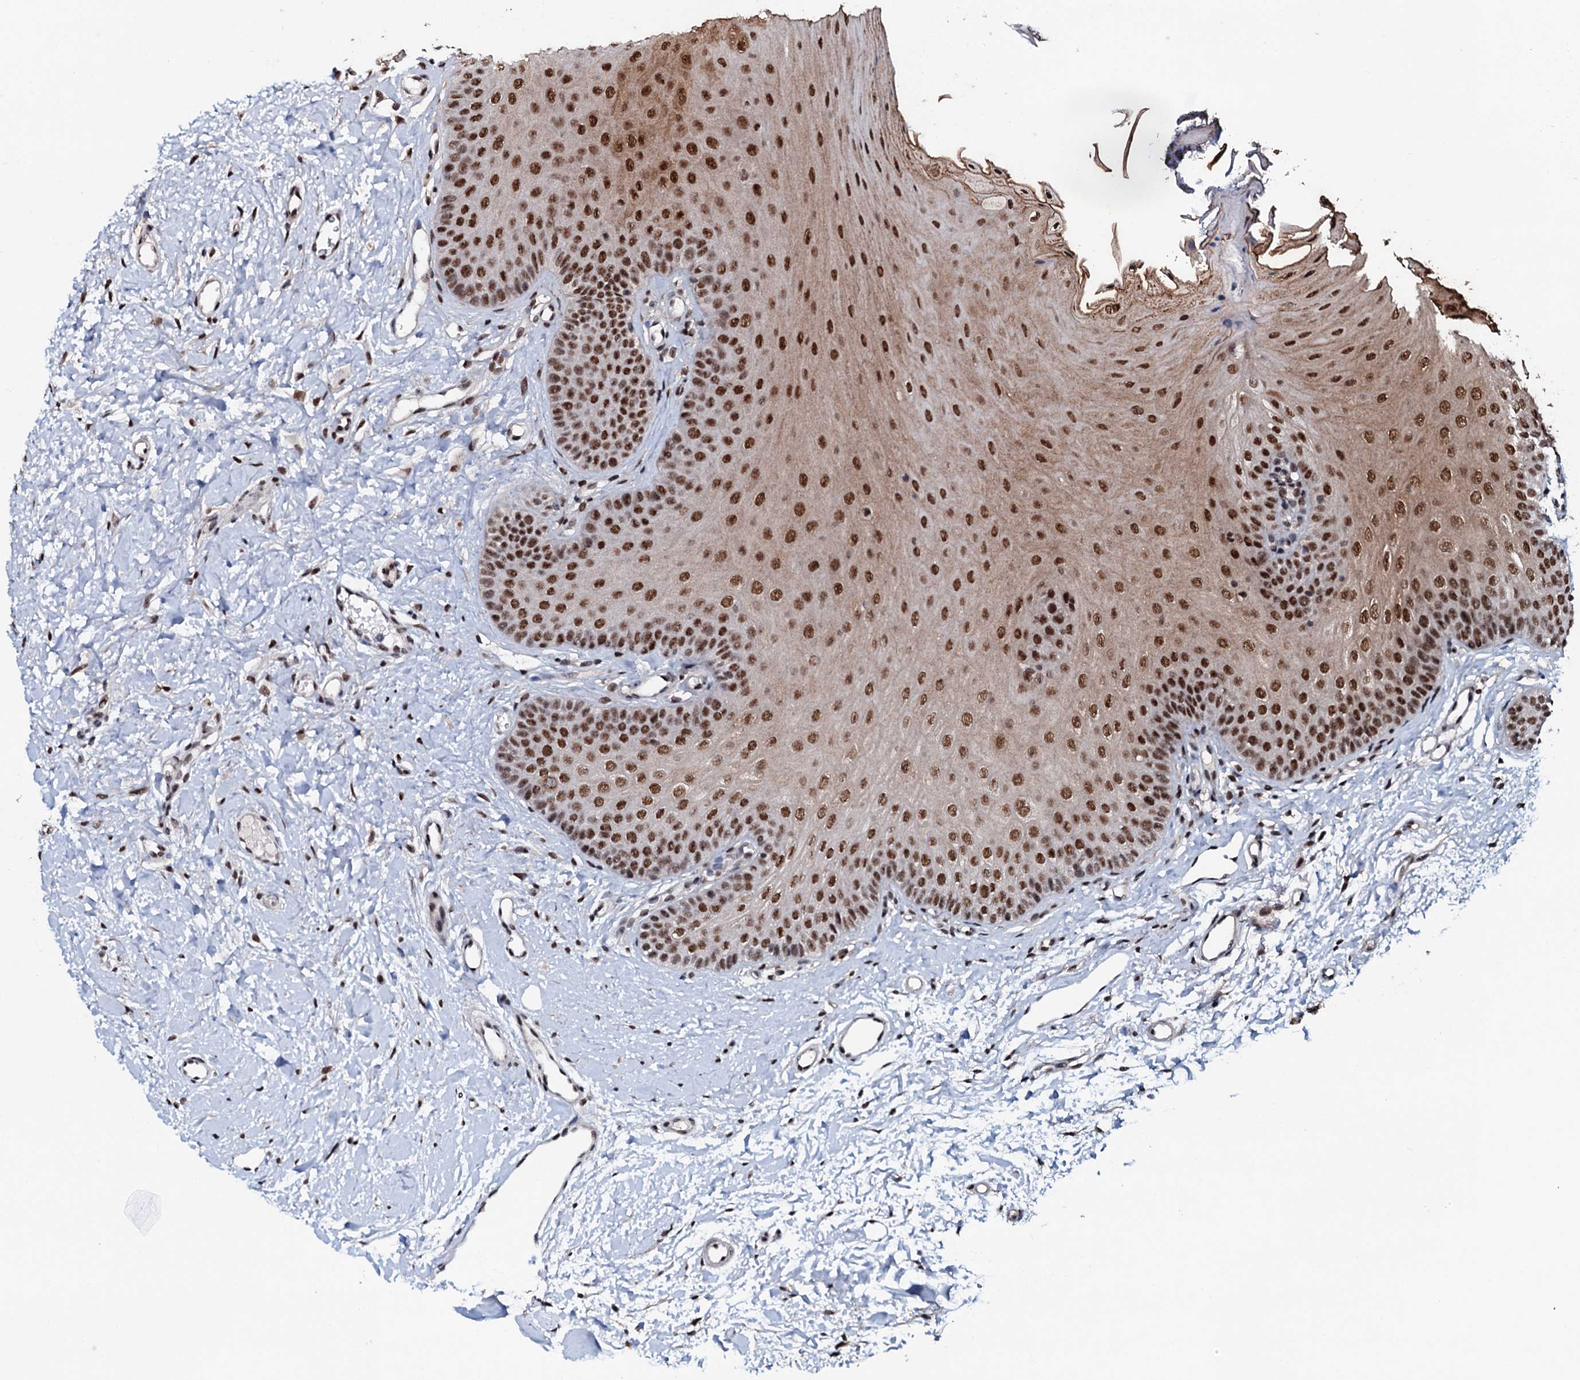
{"staining": {"intensity": "strong", "quantity": ">75%", "location": "nuclear"}, "tissue": "oral mucosa", "cell_type": "Squamous epithelial cells", "image_type": "normal", "snomed": [{"axis": "morphology", "description": "Normal tissue, NOS"}, {"axis": "topography", "description": "Oral tissue"}], "caption": "Immunohistochemical staining of unremarkable human oral mucosa reveals >75% levels of strong nuclear protein staining in approximately >75% of squamous epithelial cells.", "gene": "PRPF18", "patient": {"sex": "female", "age": 68}}